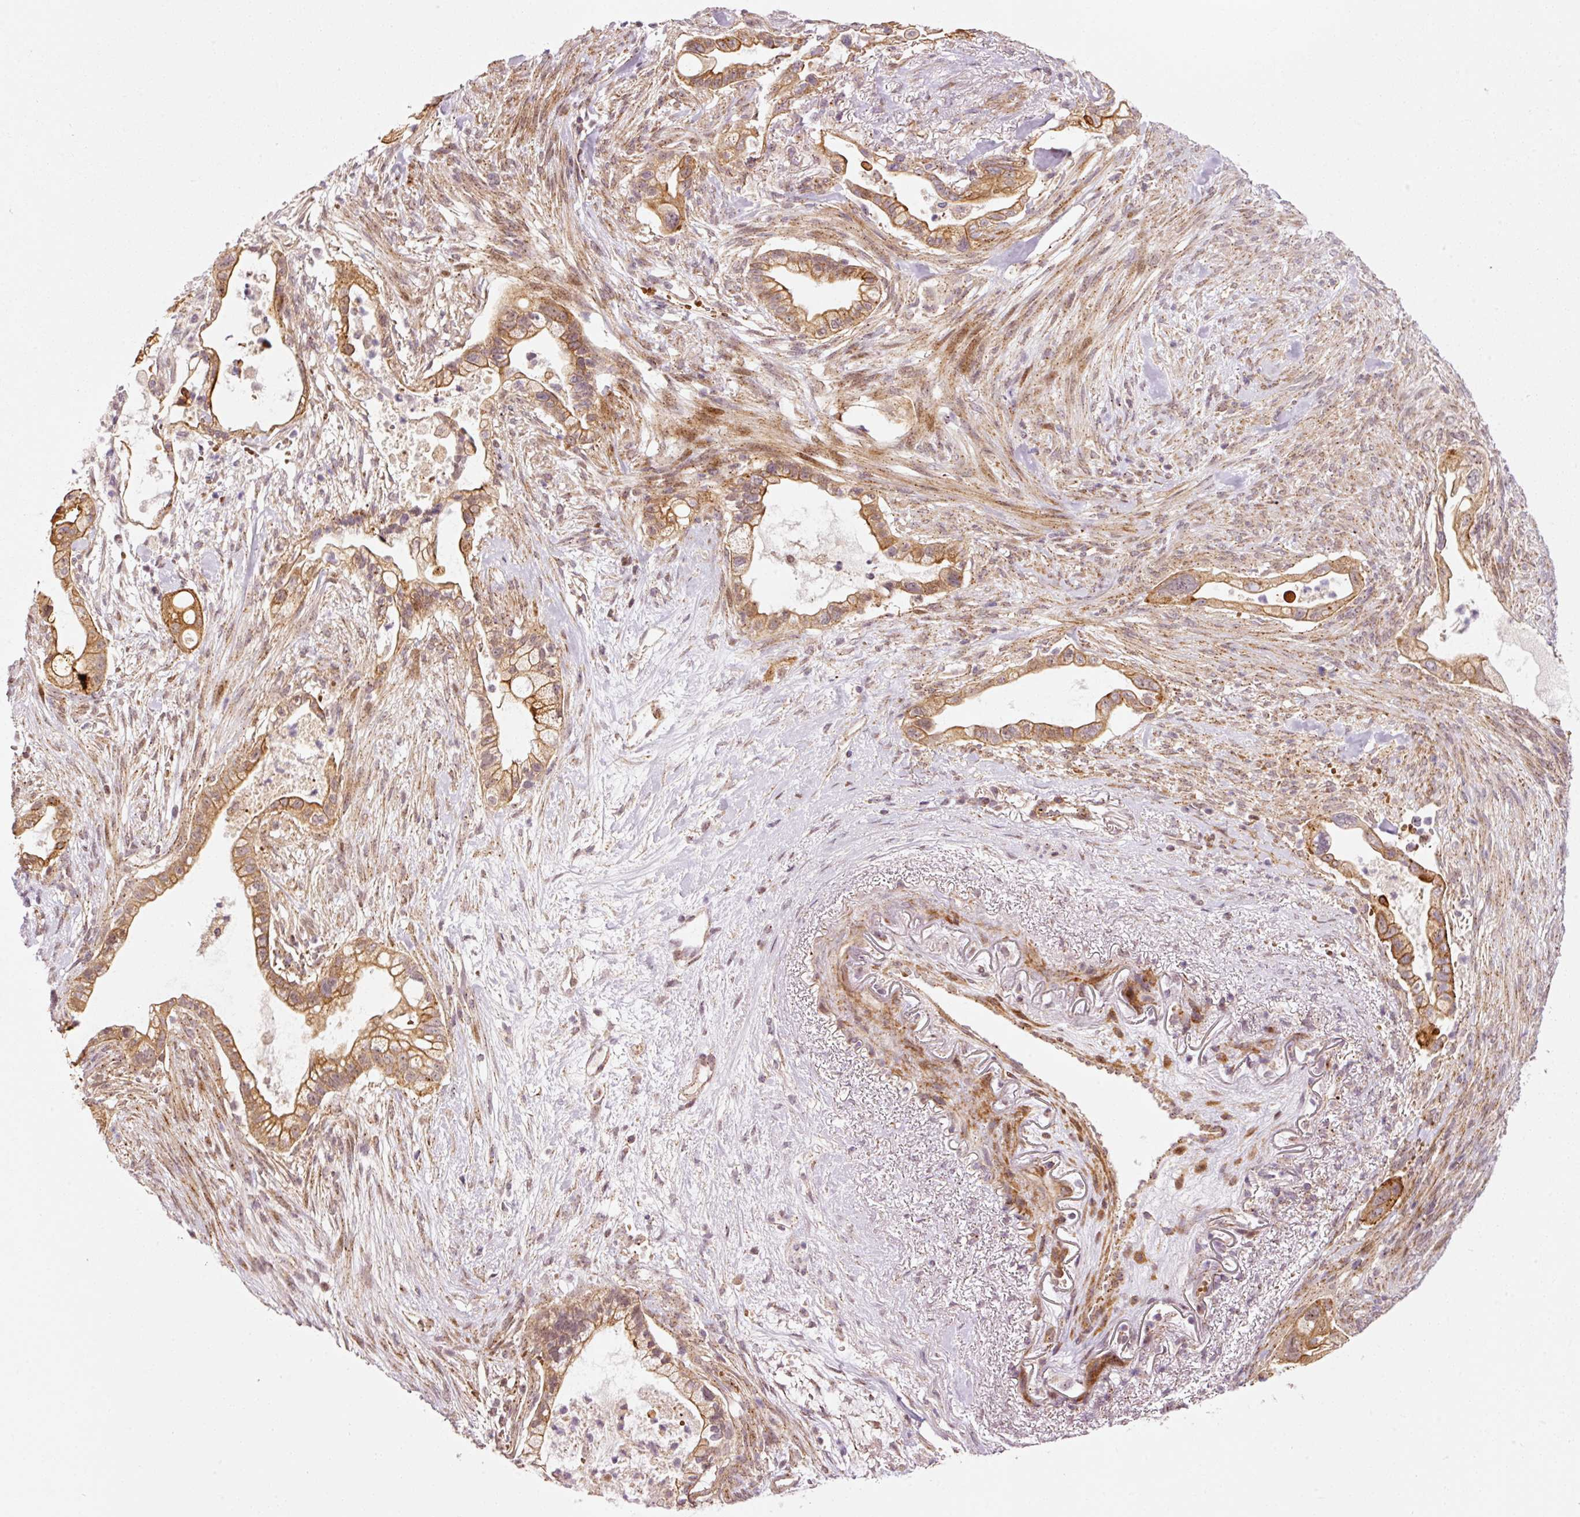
{"staining": {"intensity": "moderate", "quantity": ">75%", "location": "cytoplasmic/membranous"}, "tissue": "pancreatic cancer", "cell_type": "Tumor cells", "image_type": "cancer", "snomed": [{"axis": "morphology", "description": "Adenocarcinoma, NOS"}, {"axis": "topography", "description": "Pancreas"}], "caption": "A brown stain labels moderate cytoplasmic/membranous expression of a protein in human adenocarcinoma (pancreatic) tumor cells.", "gene": "ANKRD20A1", "patient": {"sex": "male", "age": 44}}